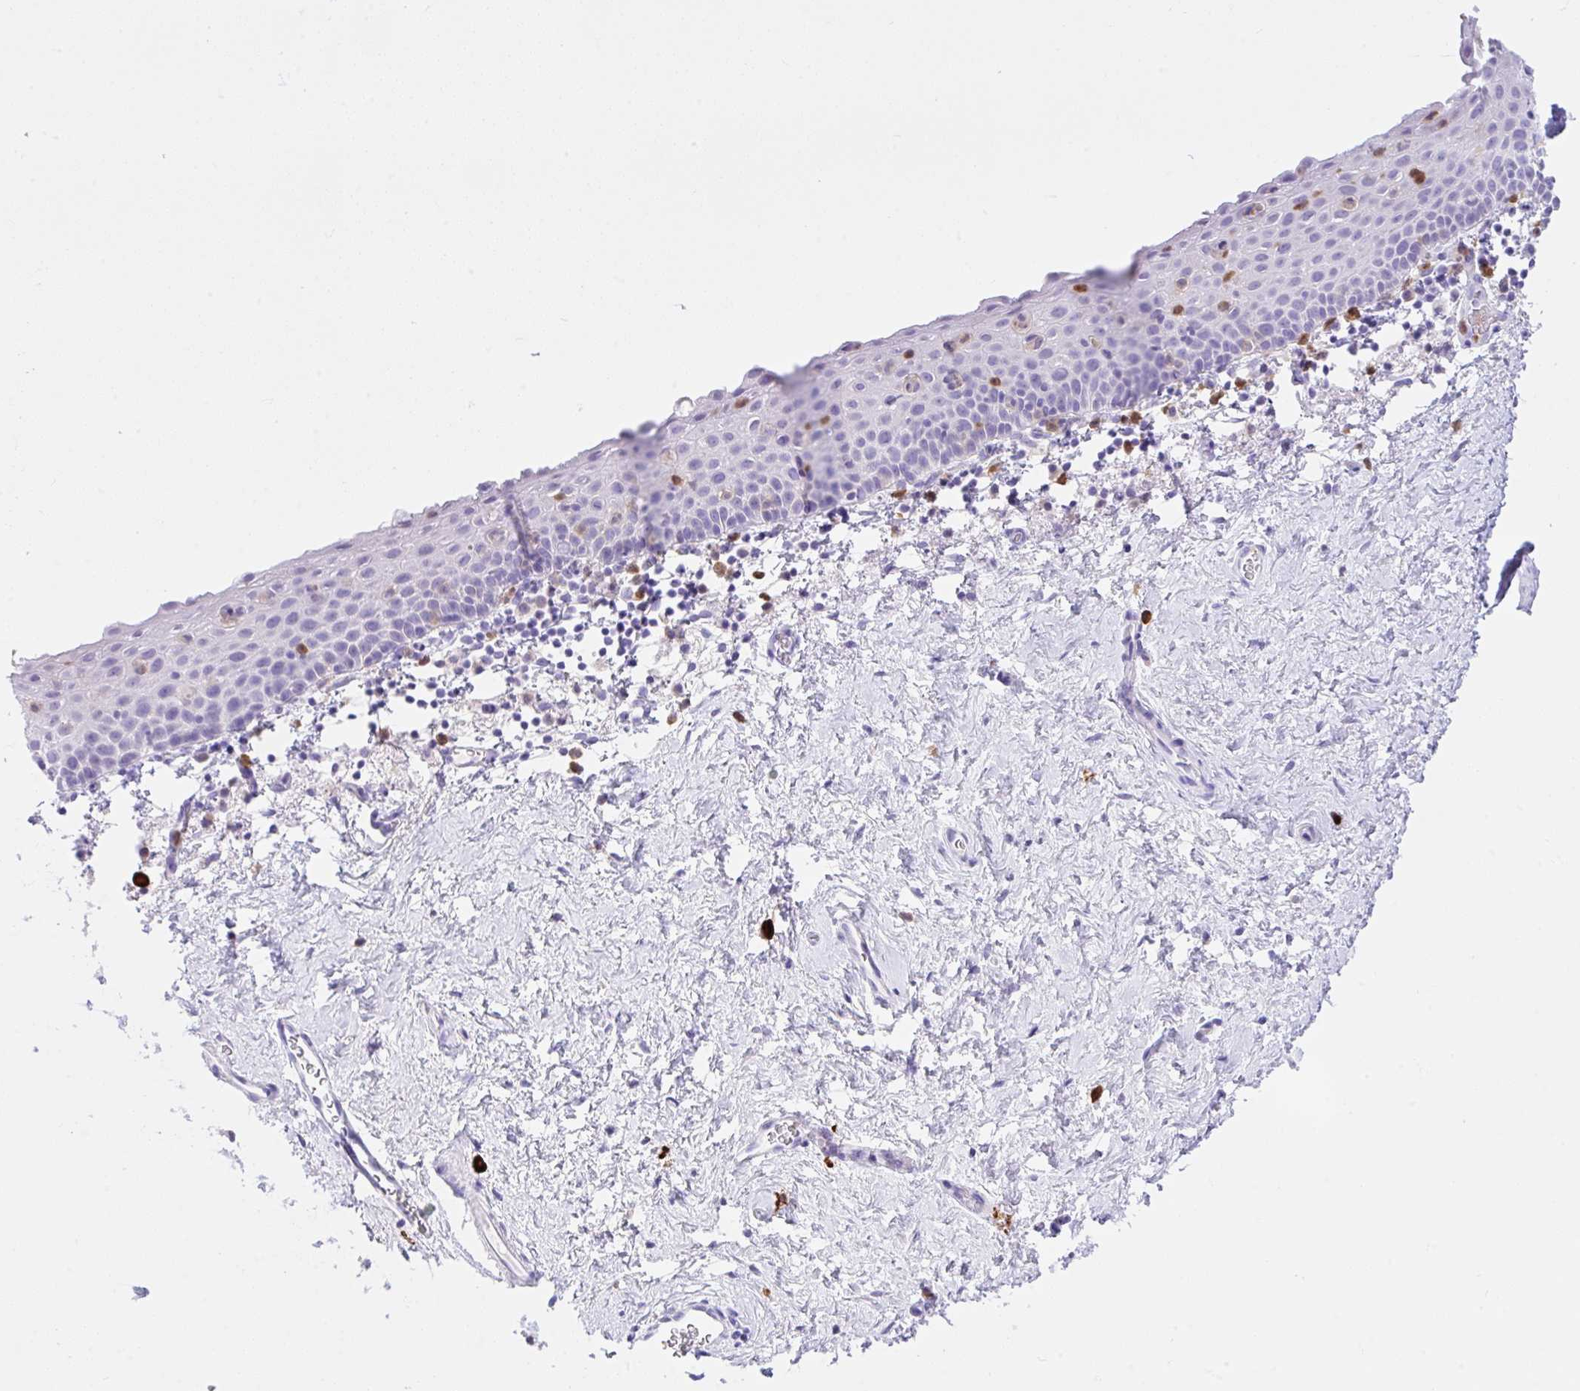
{"staining": {"intensity": "negative", "quantity": "none", "location": "none"}, "tissue": "vagina", "cell_type": "Squamous epithelial cells", "image_type": "normal", "snomed": [{"axis": "morphology", "description": "Normal tissue, NOS"}, {"axis": "topography", "description": "Vagina"}], "caption": "Immunohistochemical staining of benign vagina displays no significant staining in squamous epithelial cells.", "gene": "NCF1", "patient": {"sex": "female", "age": 61}}